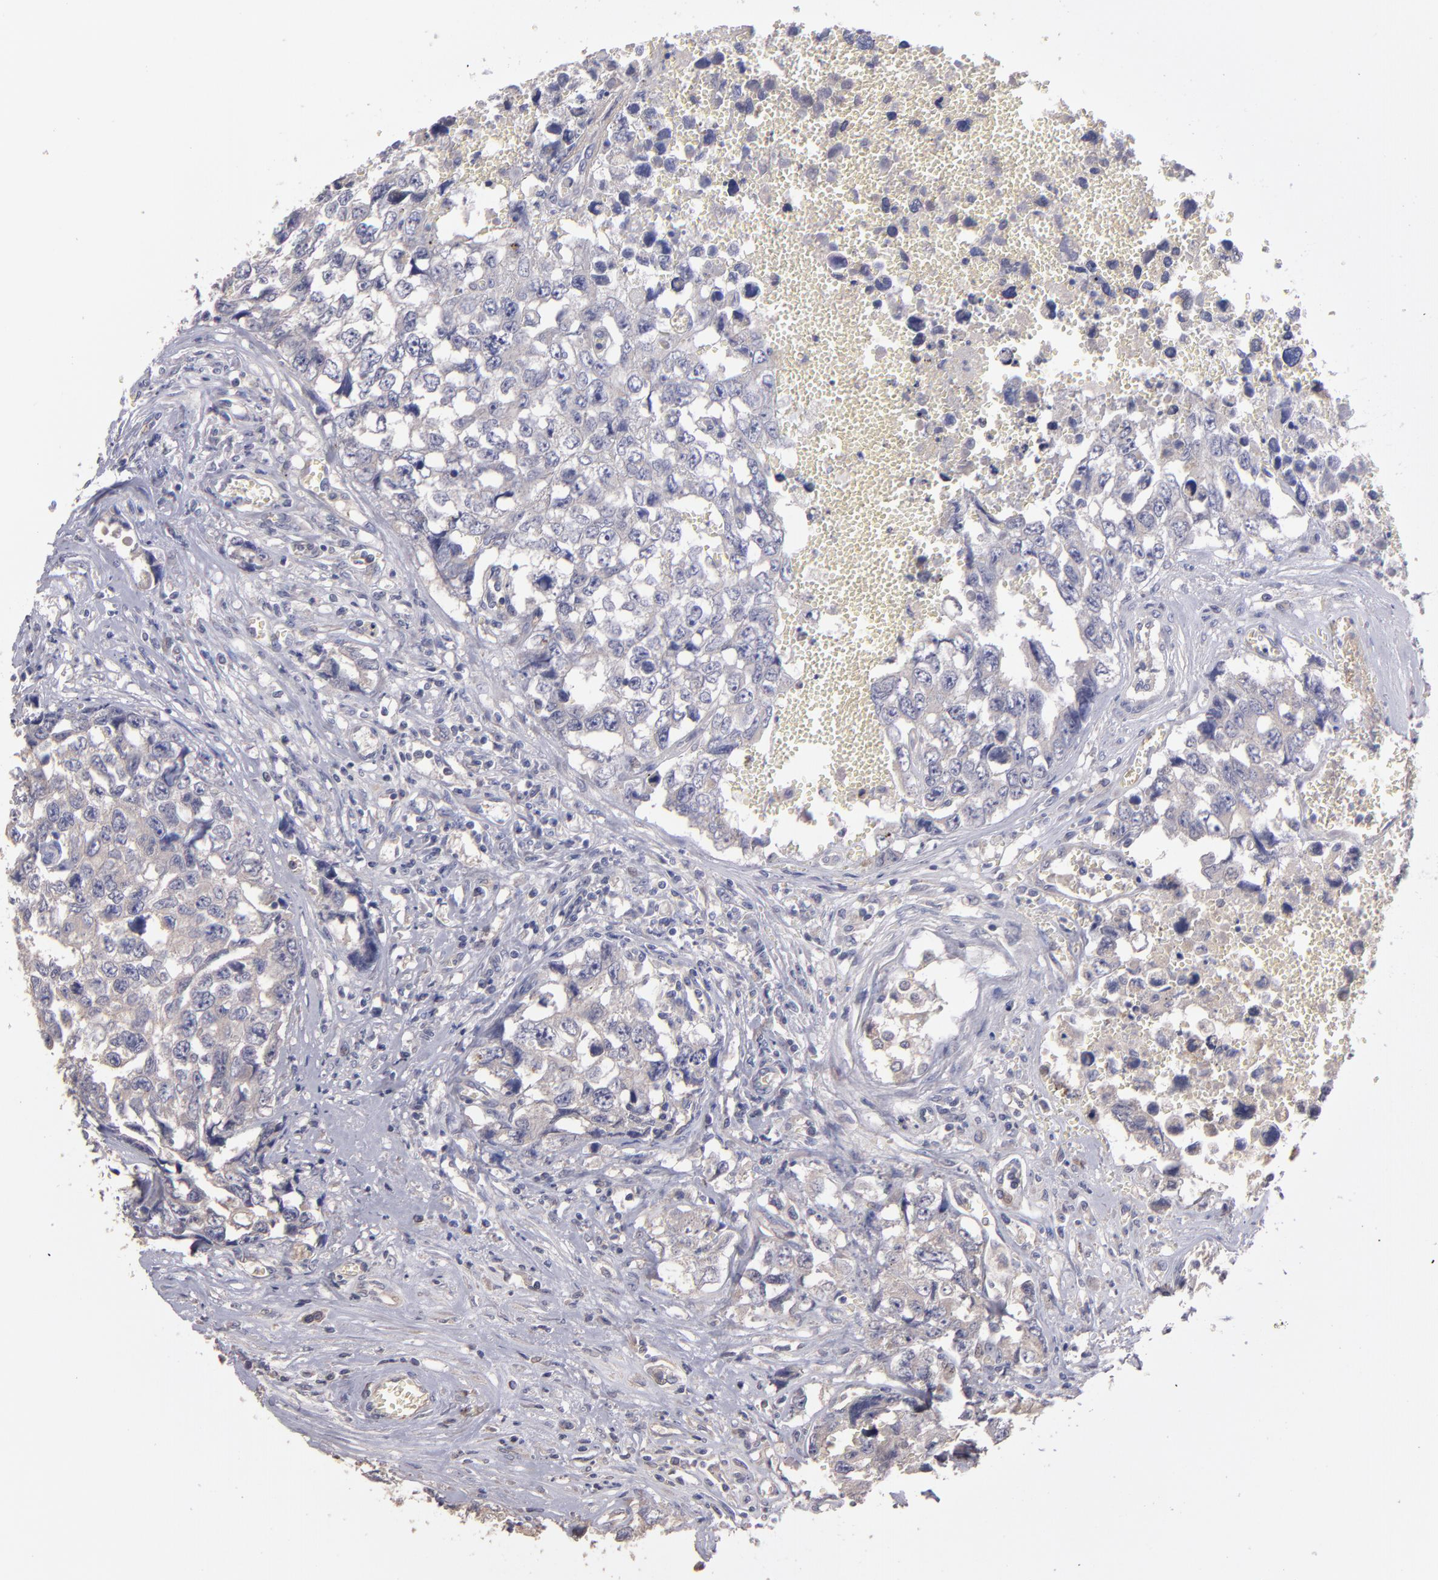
{"staining": {"intensity": "negative", "quantity": "none", "location": "none"}, "tissue": "testis cancer", "cell_type": "Tumor cells", "image_type": "cancer", "snomed": [{"axis": "morphology", "description": "Carcinoma, Embryonal, NOS"}, {"axis": "topography", "description": "Testis"}], "caption": "IHC of embryonal carcinoma (testis) demonstrates no expression in tumor cells.", "gene": "GNAZ", "patient": {"sex": "male", "age": 31}}